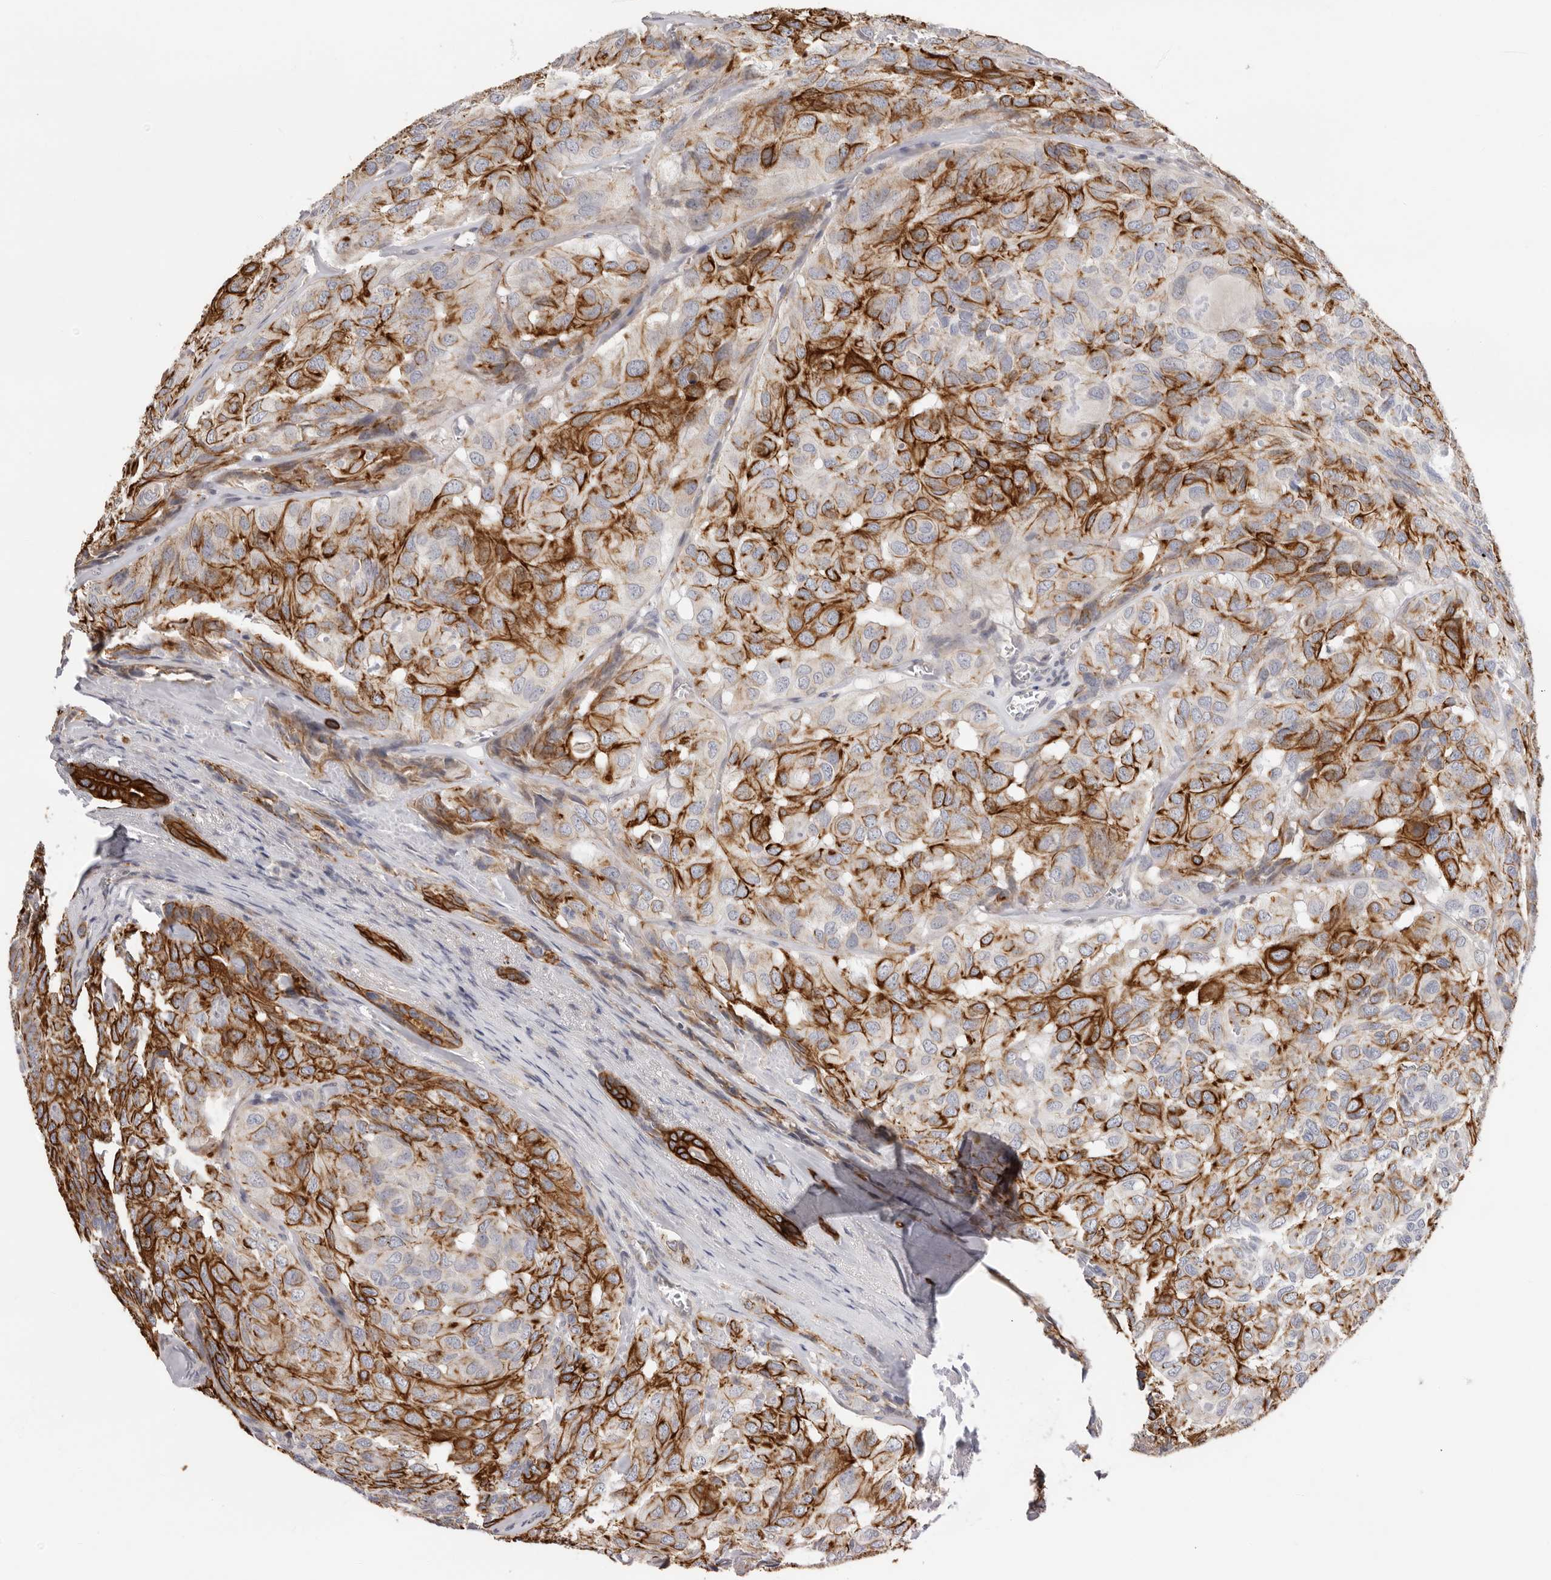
{"staining": {"intensity": "strong", "quantity": "25%-75%", "location": "cytoplasmic/membranous"}, "tissue": "head and neck cancer", "cell_type": "Tumor cells", "image_type": "cancer", "snomed": [{"axis": "morphology", "description": "Adenocarcinoma, NOS"}, {"axis": "topography", "description": "Salivary gland, NOS"}, {"axis": "topography", "description": "Head-Neck"}], "caption": "Human head and neck cancer stained with a protein marker reveals strong staining in tumor cells.", "gene": "USH1C", "patient": {"sex": "female", "age": 76}}